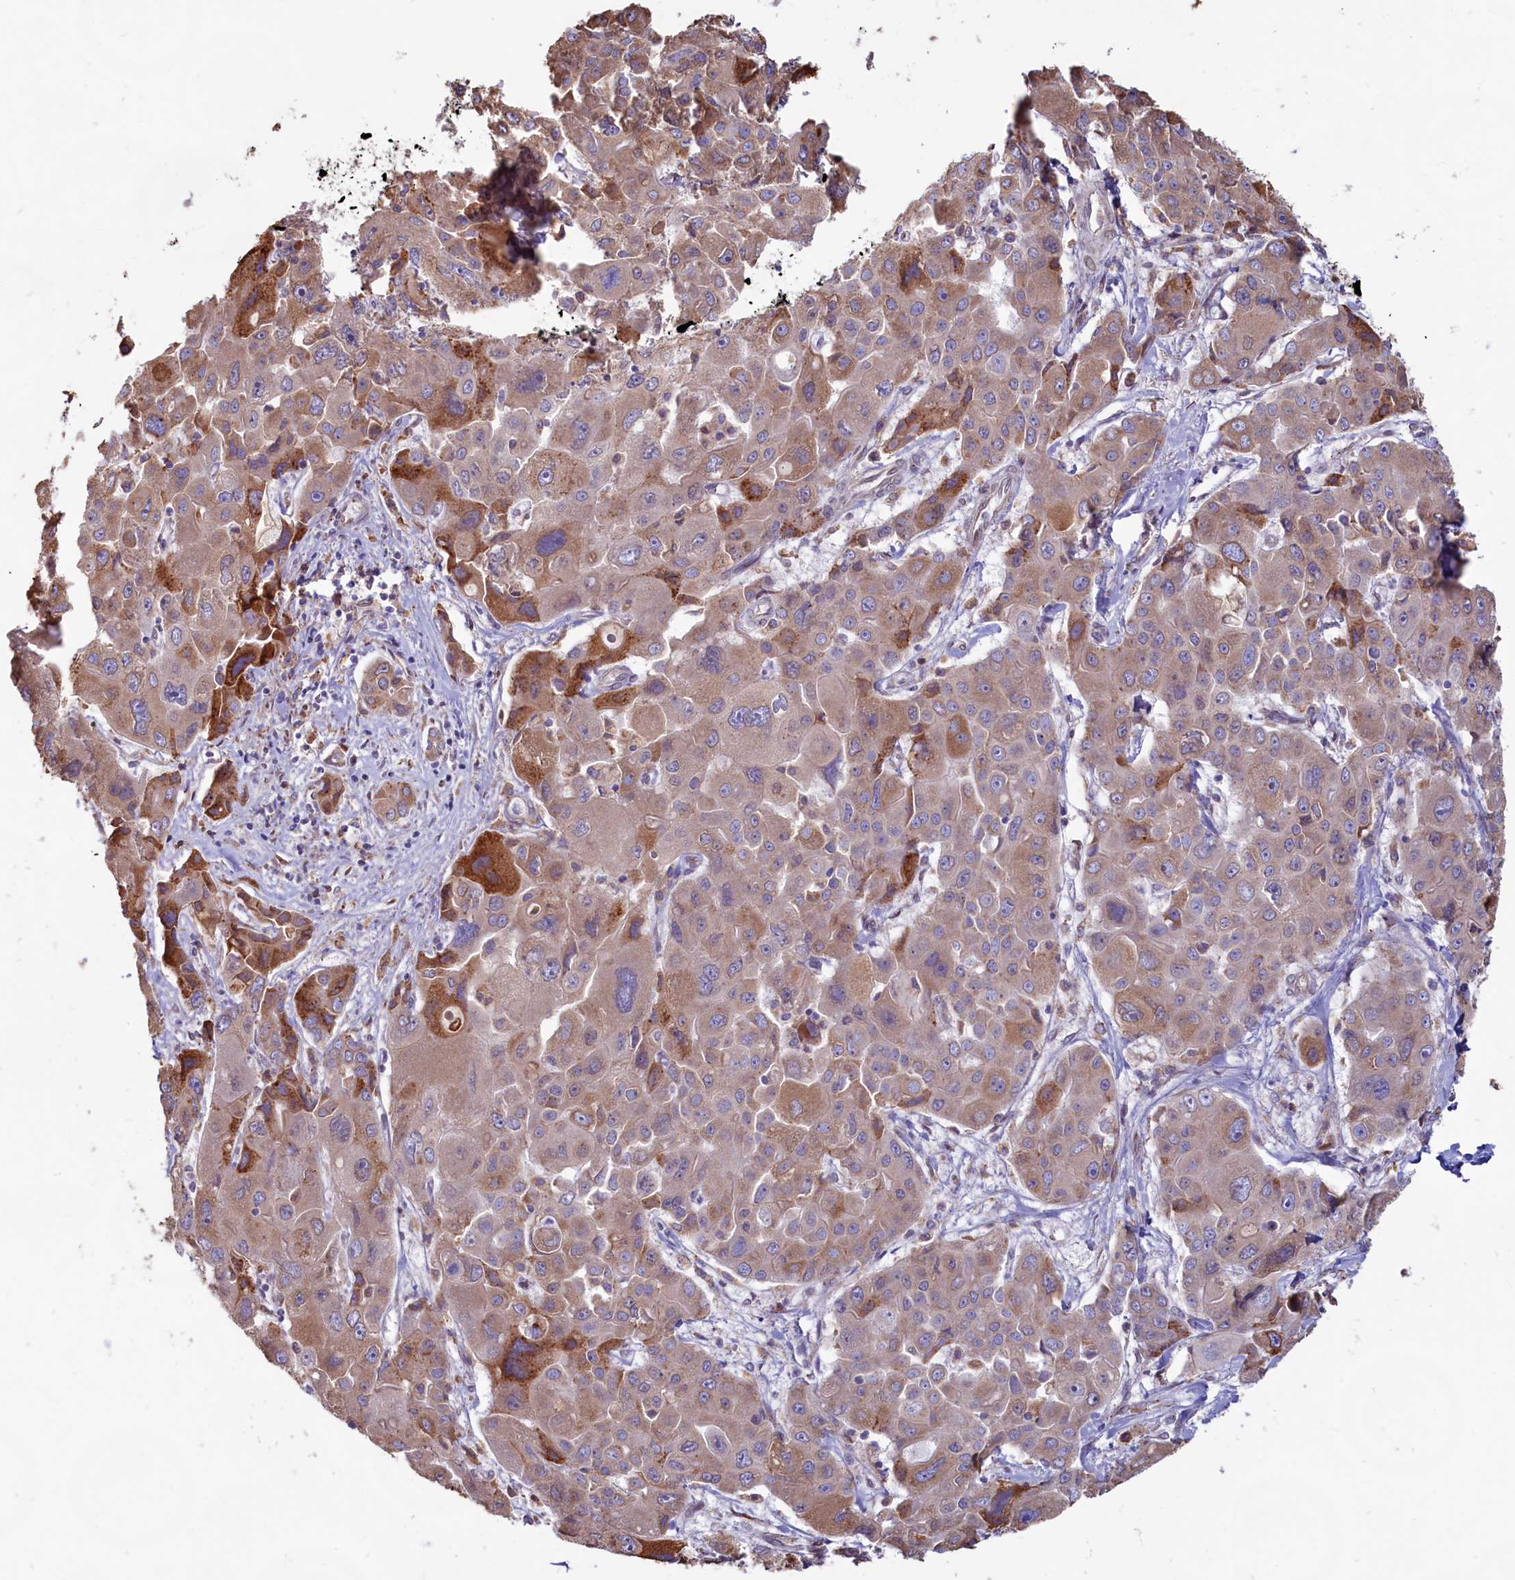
{"staining": {"intensity": "strong", "quantity": "25%-75%", "location": "cytoplasmic/membranous"}, "tissue": "liver cancer", "cell_type": "Tumor cells", "image_type": "cancer", "snomed": [{"axis": "morphology", "description": "Cholangiocarcinoma"}, {"axis": "topography", "description": "Liver"}], "caption": "This micrograph demonstrates IHC staining of liver cancer, with high strong cytoplasmic/membranous staining in approximately 25%-75% of tumor cells.", "gene": "TBC1D19", "patient": {"sex": "male", "age": 67}}